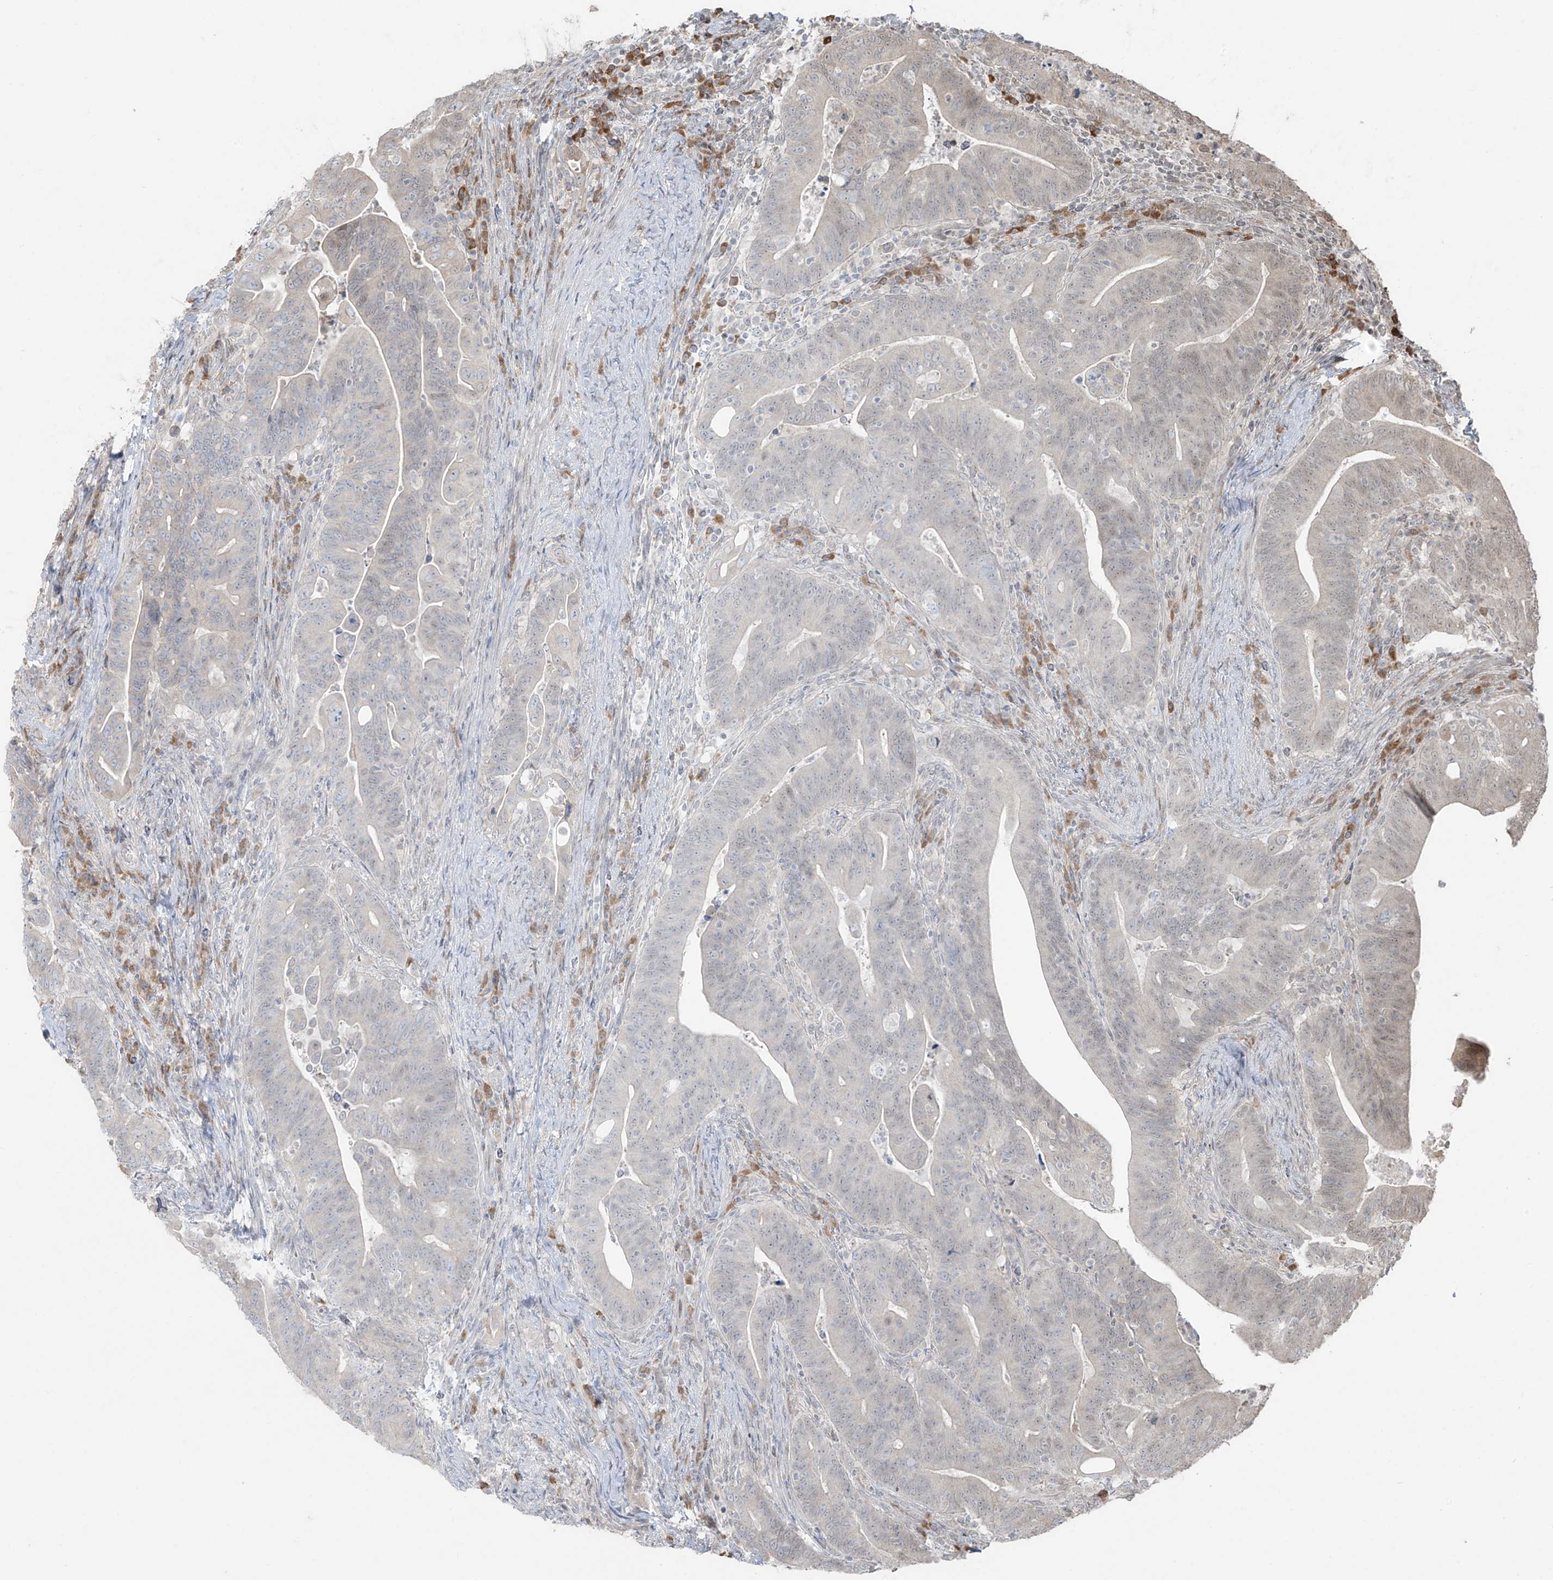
{"staining": {"intensity": "negative", "quantity": "none", "location": "none"}, "tissue": "colorectal cancer", "cell_type": "Tumor cells", "image_type": "cancer", "snomed": [{"axis": "morphology", "description": "Adenocarcinoma, NOS"}, {"axis": "topography", "description": "Colon"}], "caption": "This is an IHC photomicrograph of human adenocarcinoma (colorectal). There is no expression in tumor cells.", "gene": "TTC22", "patient": {"sex": "female", "age": 66}}